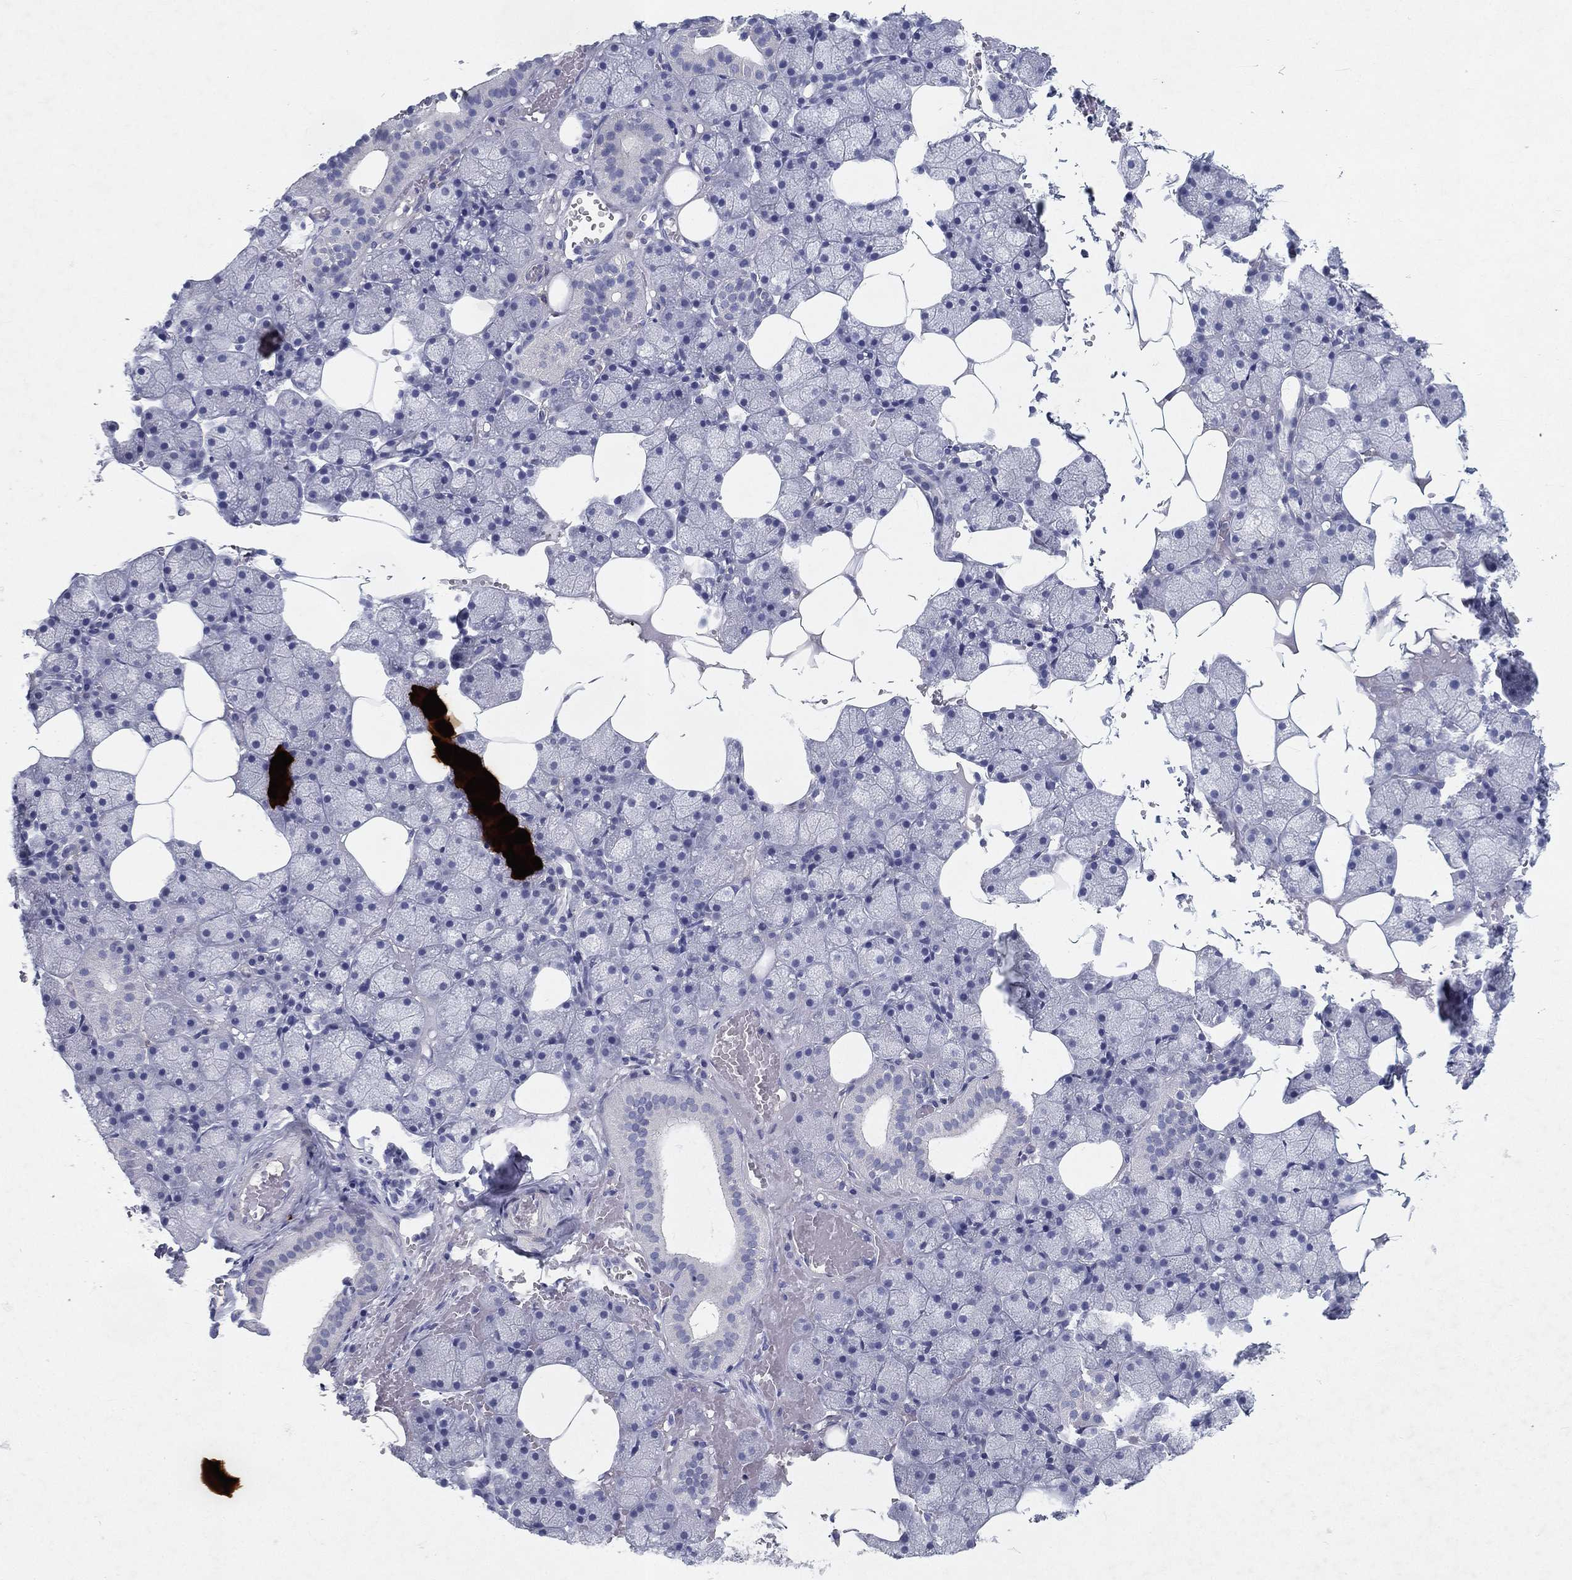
{"staining": {"intensity": "negative", "quantity": "none", "location": "none"}, "tissue": "salivary gland", "cell_type": "Glandular cells", "image_type": "normal", "snomed": [{"axis": "morphology", "description": "Normal tissue, NOS"}, {"axis": "topography", "description": "Salivary gland"}], "caption": "Immunohistochemistry of normal salivary gland displays no positivity in glandular cells.", "gene": "RGS13", "patient": {"sex": "male", "age": 38}}